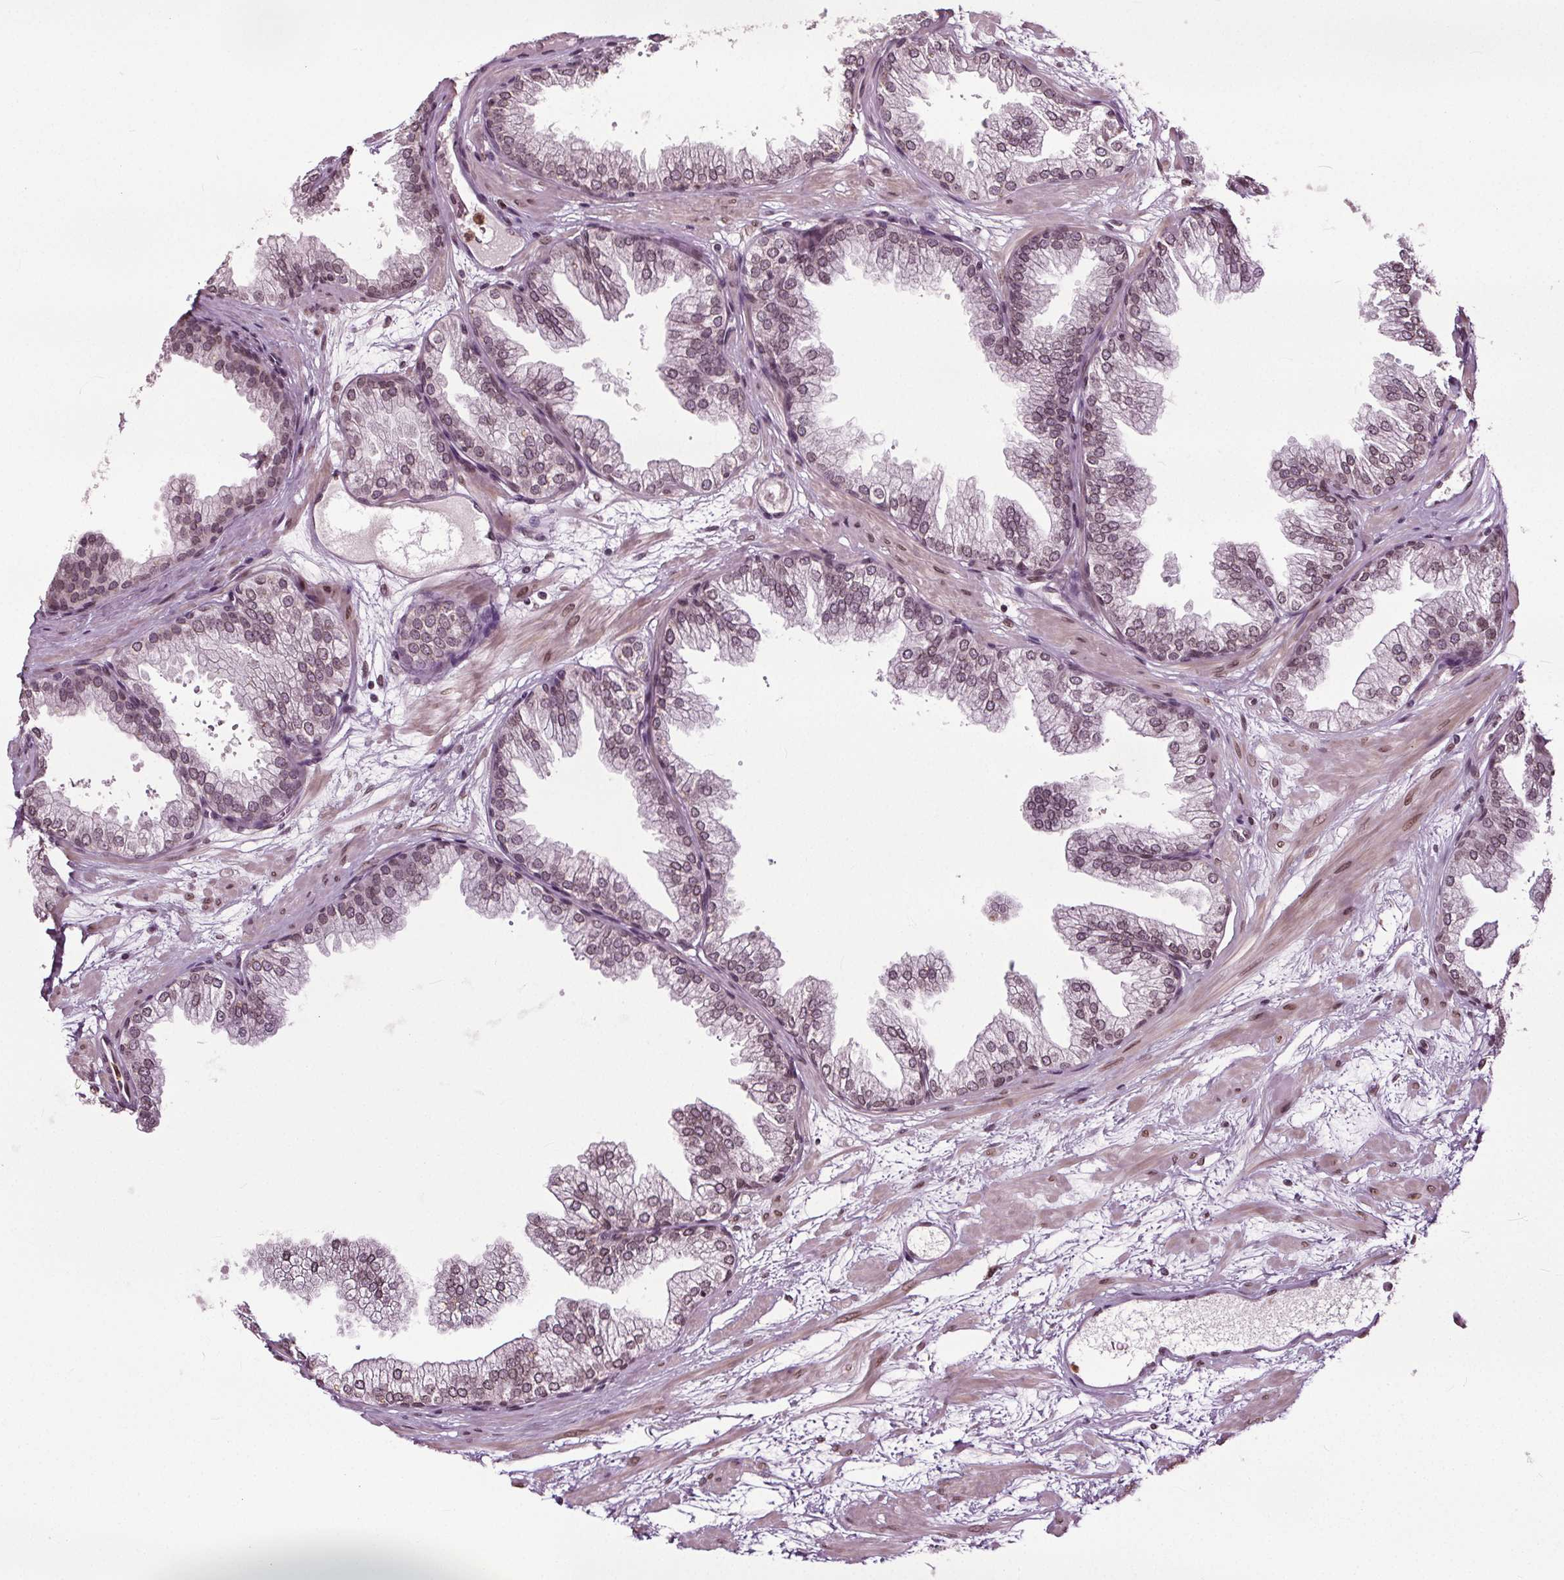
{"staining": {"intensity": "moderate", "quantity": "25%-75%", "location": "cytoplasmic/membranous,nuclear"}, "tissue": "prostate", "cell_type": "Glandular cells", "image_type": "normal", "snomed": [{"axis": "morphology", "description": "Normal tissue, NOS"}, {"axis": "topography", "description": "Prostate"}], "caption": "IHC (DAB) staining of unremarkable human prostate demonstrates moderate cytoplasmic/membranous,nuclear protein expression in approximately 25%-75% of glandular cells.", "gene": "TTC39C", "patient": {"sex": "male", "age": 37}}